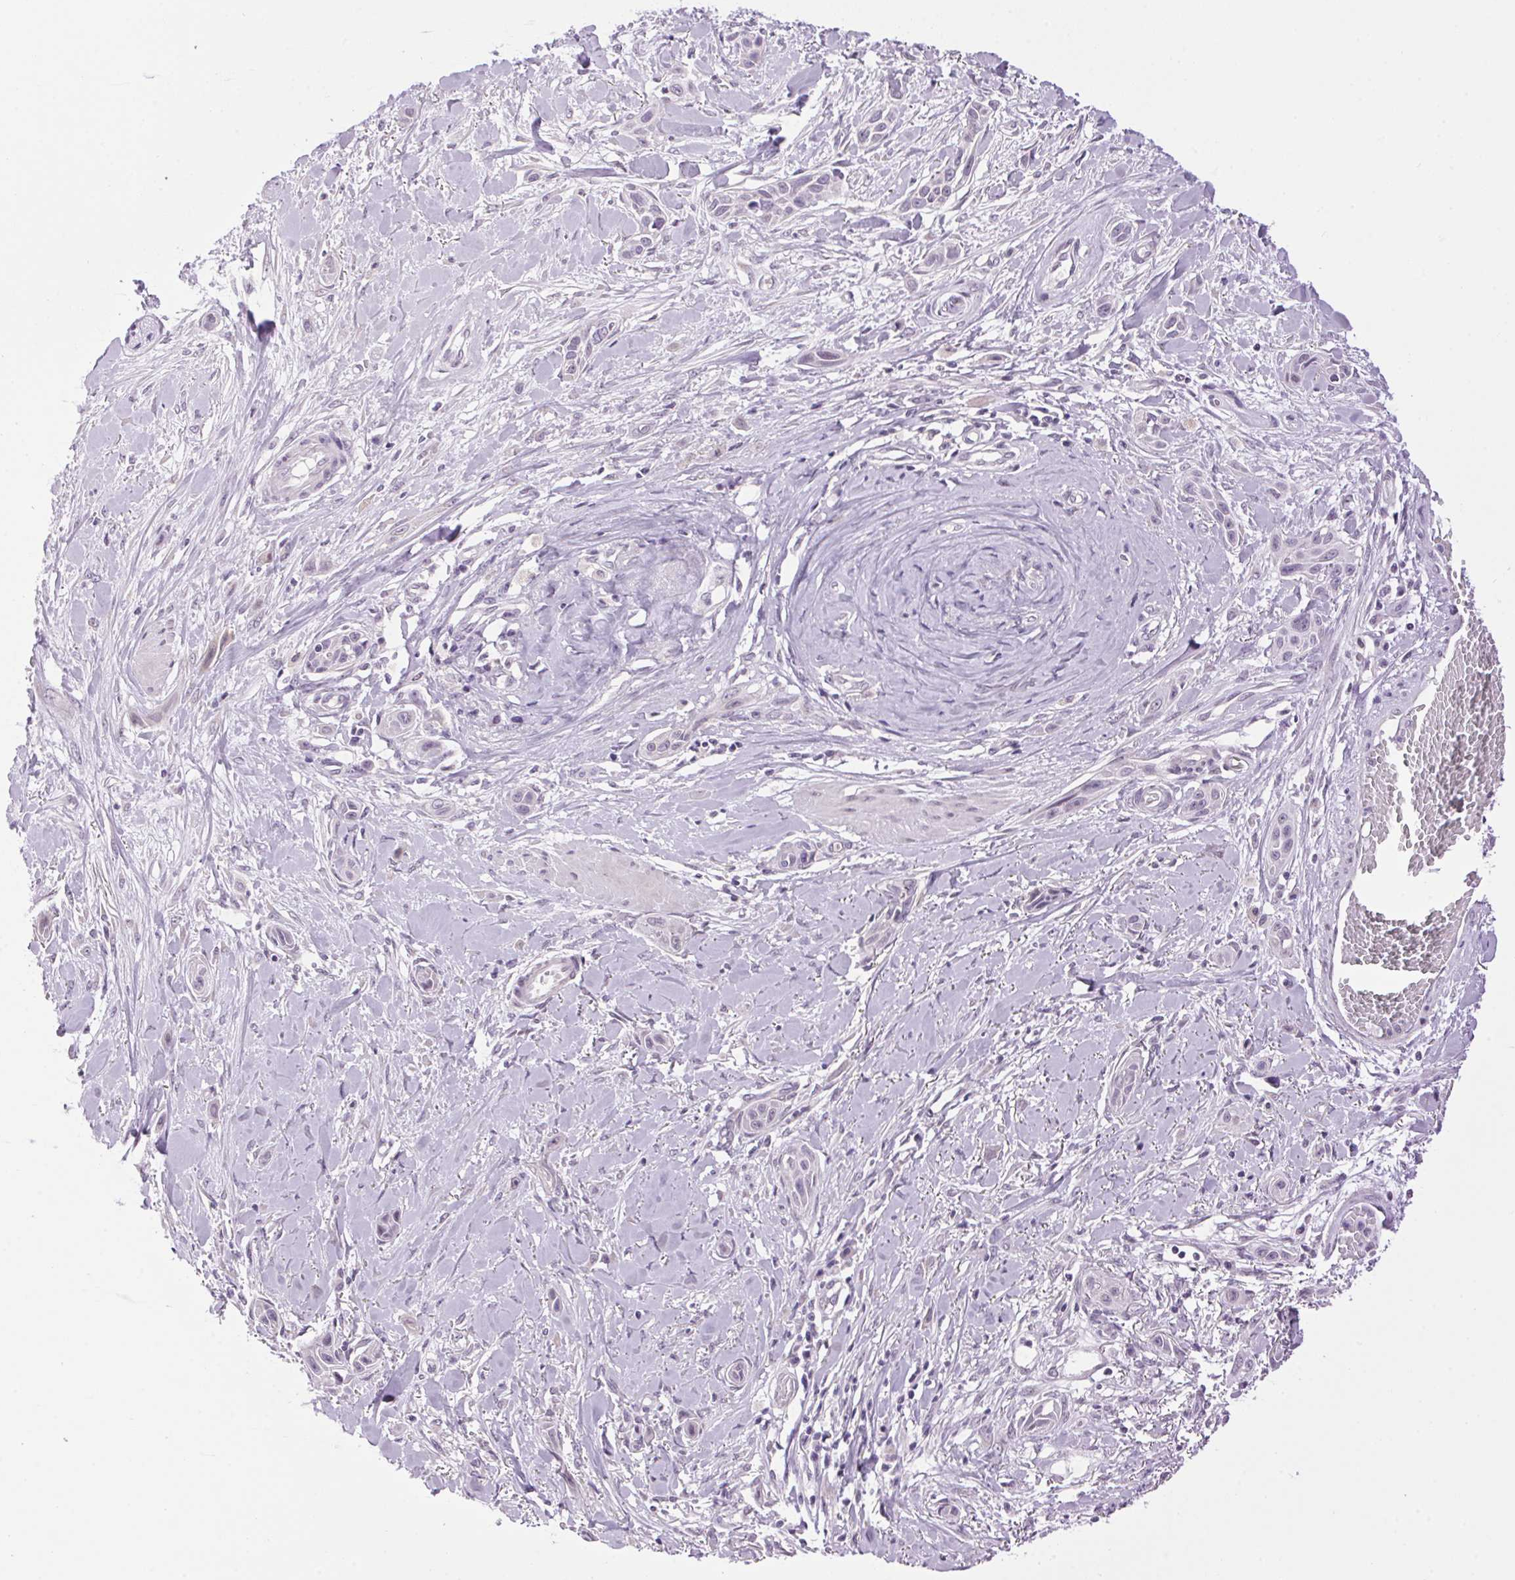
{"staining": {"intensity": "negative", "quantity": "none", "location": "none"}, "tissue": "skin cancer", "cell_type": "Tumor cells", "image_type": "cancer", "snomed": [{"axis": "morphology", "description": "Squamous cell carcinoma, NOS"}, {"axis": "topography", "description": "Skin"}], "caption": "Immunohistochemical staining of squamous cell carcinoma (skin) displays no significant expression in tumor cells. The staining is performed using DAB (3,3'-diaminobenzidine) brown chromogen with nuclei counter-stained in using hematoxylin.", "gene": "SMIM13", "patient": {"sex": "female", "age": 69}}